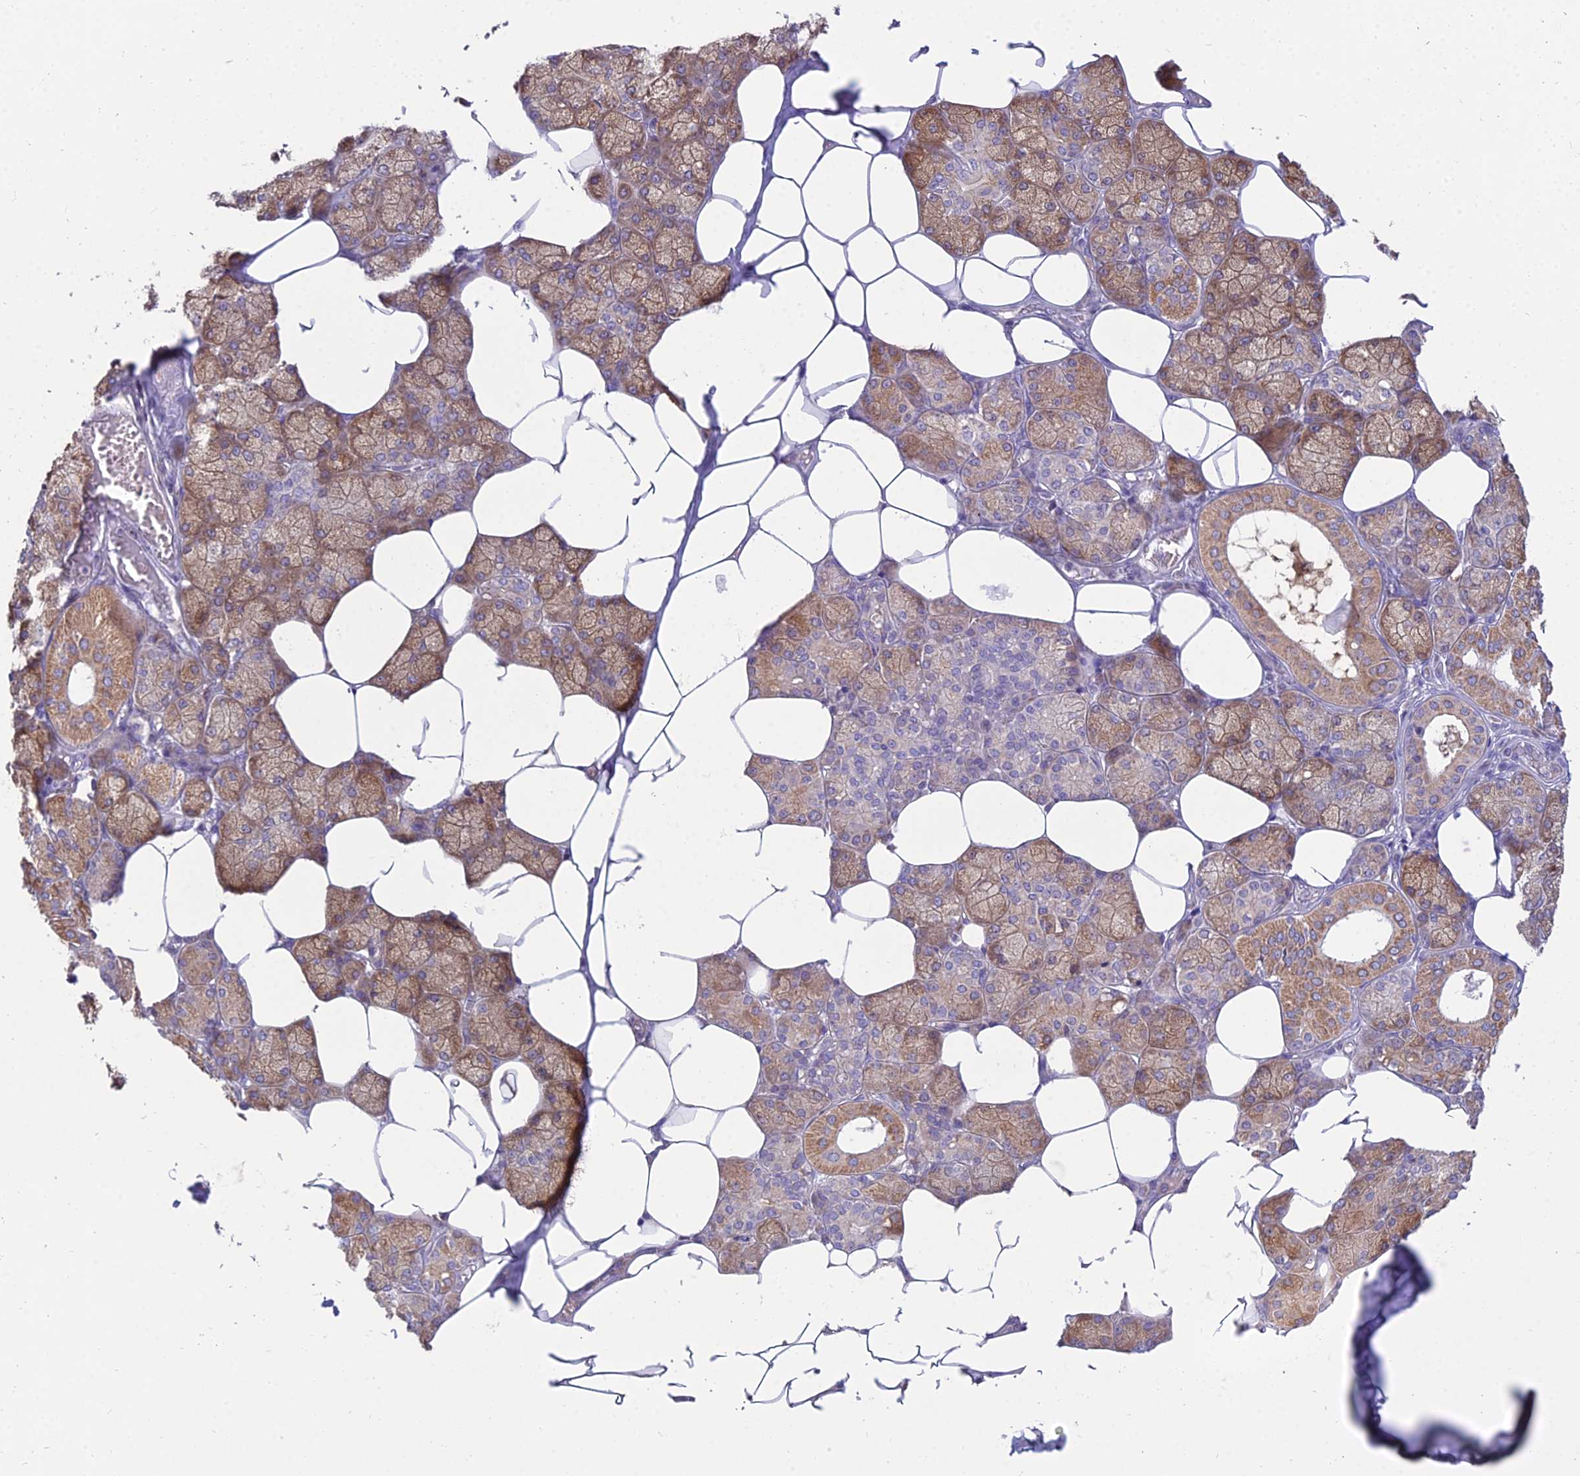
{"staining": {"intensity": "moderate", "quantity": "25%-75%", "location": "cytoplasmic/membranous"}, "tissue": "salivary gland", "cell_type": "Glandular cells", "image_type": "normal", "snomed": [{"axis": "morphology", "description": "Normal tissue, NOS"}, {"axis": "topography", "description": "Salivary gland"}], "caption": "Immunohistochemistry (IHC) photomicrograph of benign salivary gland: human salivary gland stained using immunohistochemistry exhibits medium levels of moderate protein expression localized specifically in the cytoplasmic/membranous of glandular cells, appearing as a cytoplasmic/membranous brown color.", "gene": "CFAP206", "patient": {"sex": "male", "age": 62}}